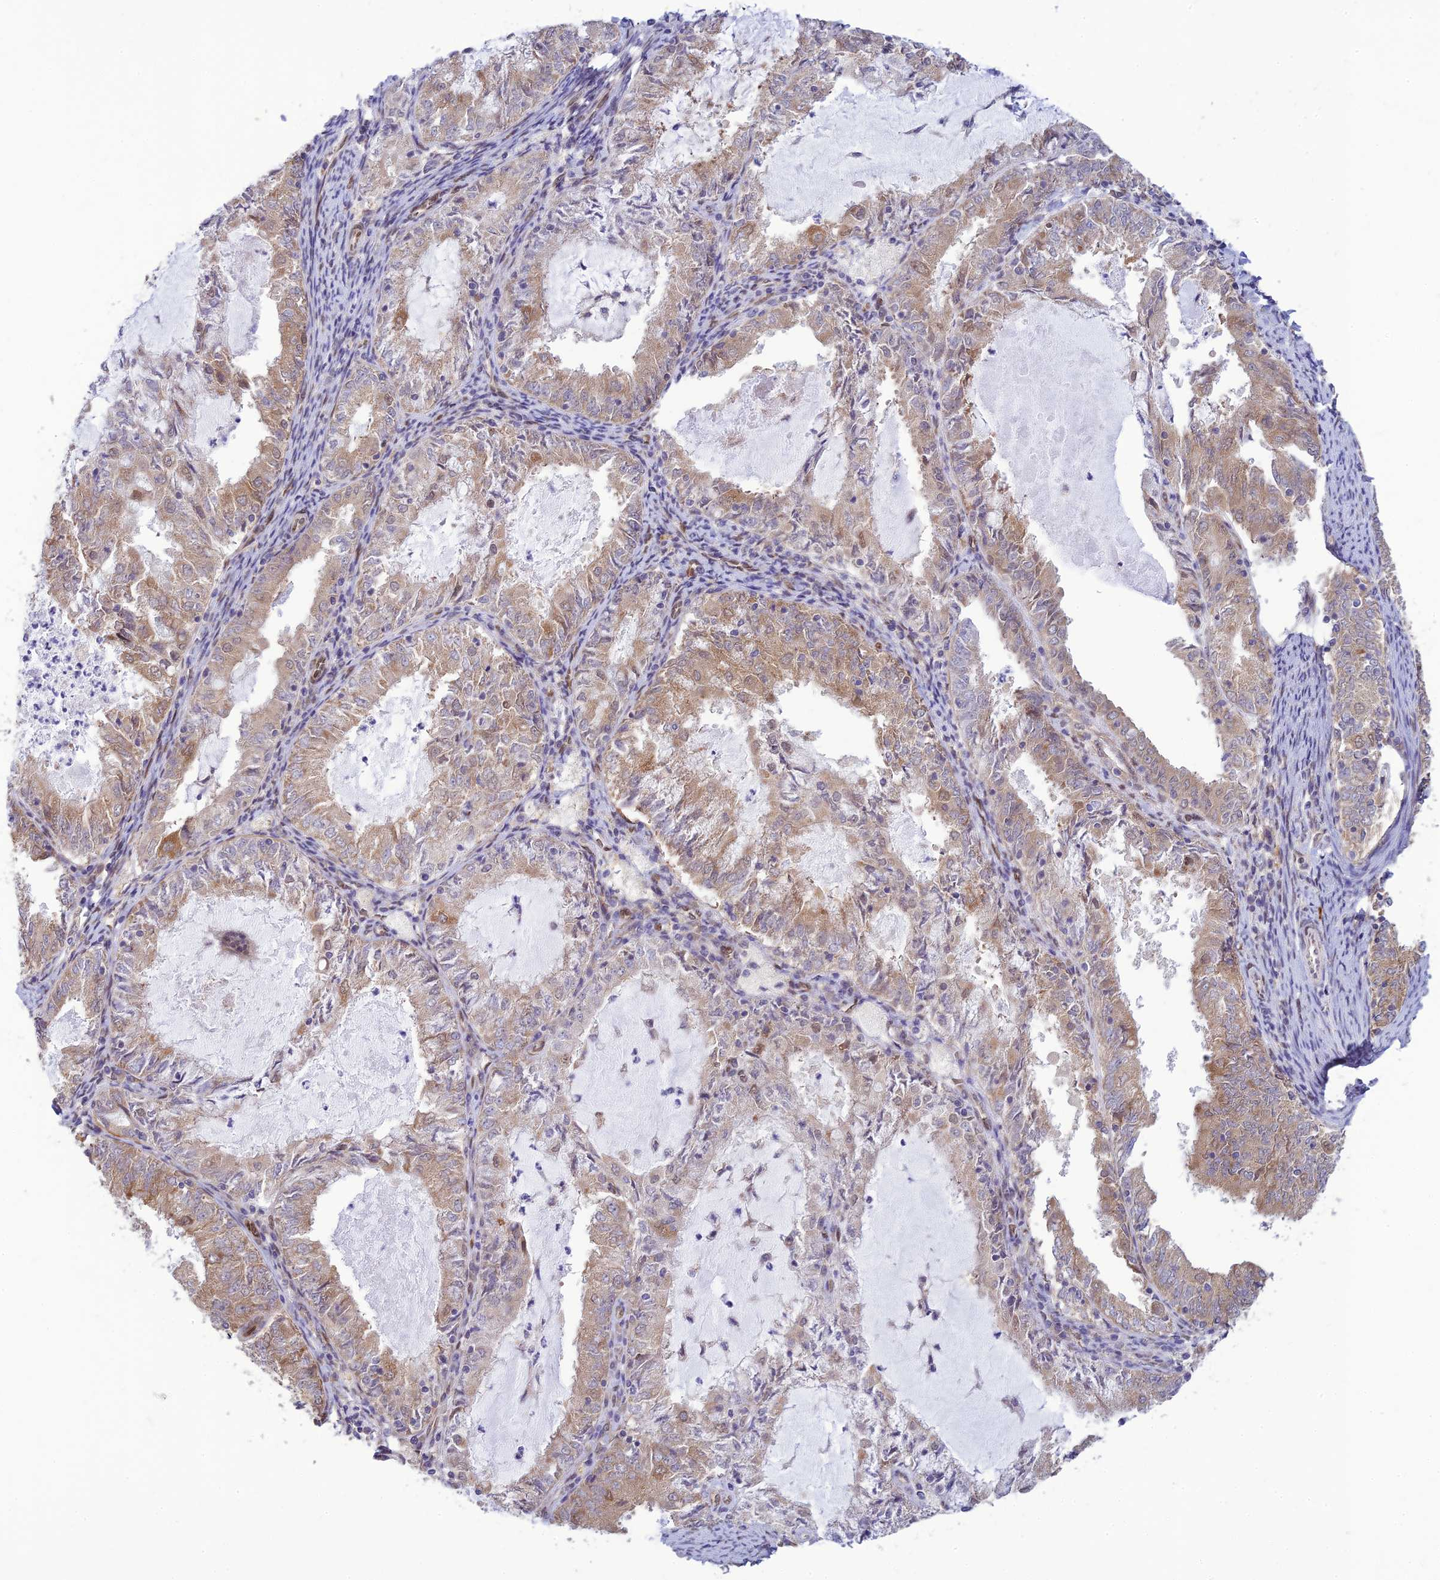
{"staining": {"intensity": "weak", "quantity": ">75%", "location": "cytoplasmic/membranous,nuclear"}, "tissue": "endometrial cancer", "cell_type": "Tumor cells", "image_type": "cancer", "snomed": [{"axis": "morphology", "description": "Adenocarcinoma, NOS"}, {"axis": "topography", "description": "Endometrium"}], "caption": "Brown immunohistochemical staining in human endometrial cancer (adenocarcinoma) shows weak cytoplasmic/membranous and nuclear positivity in about >75% of tumor cells.", "gene": "SKIC8", "patient": {"sex": "female", "age": 57}}